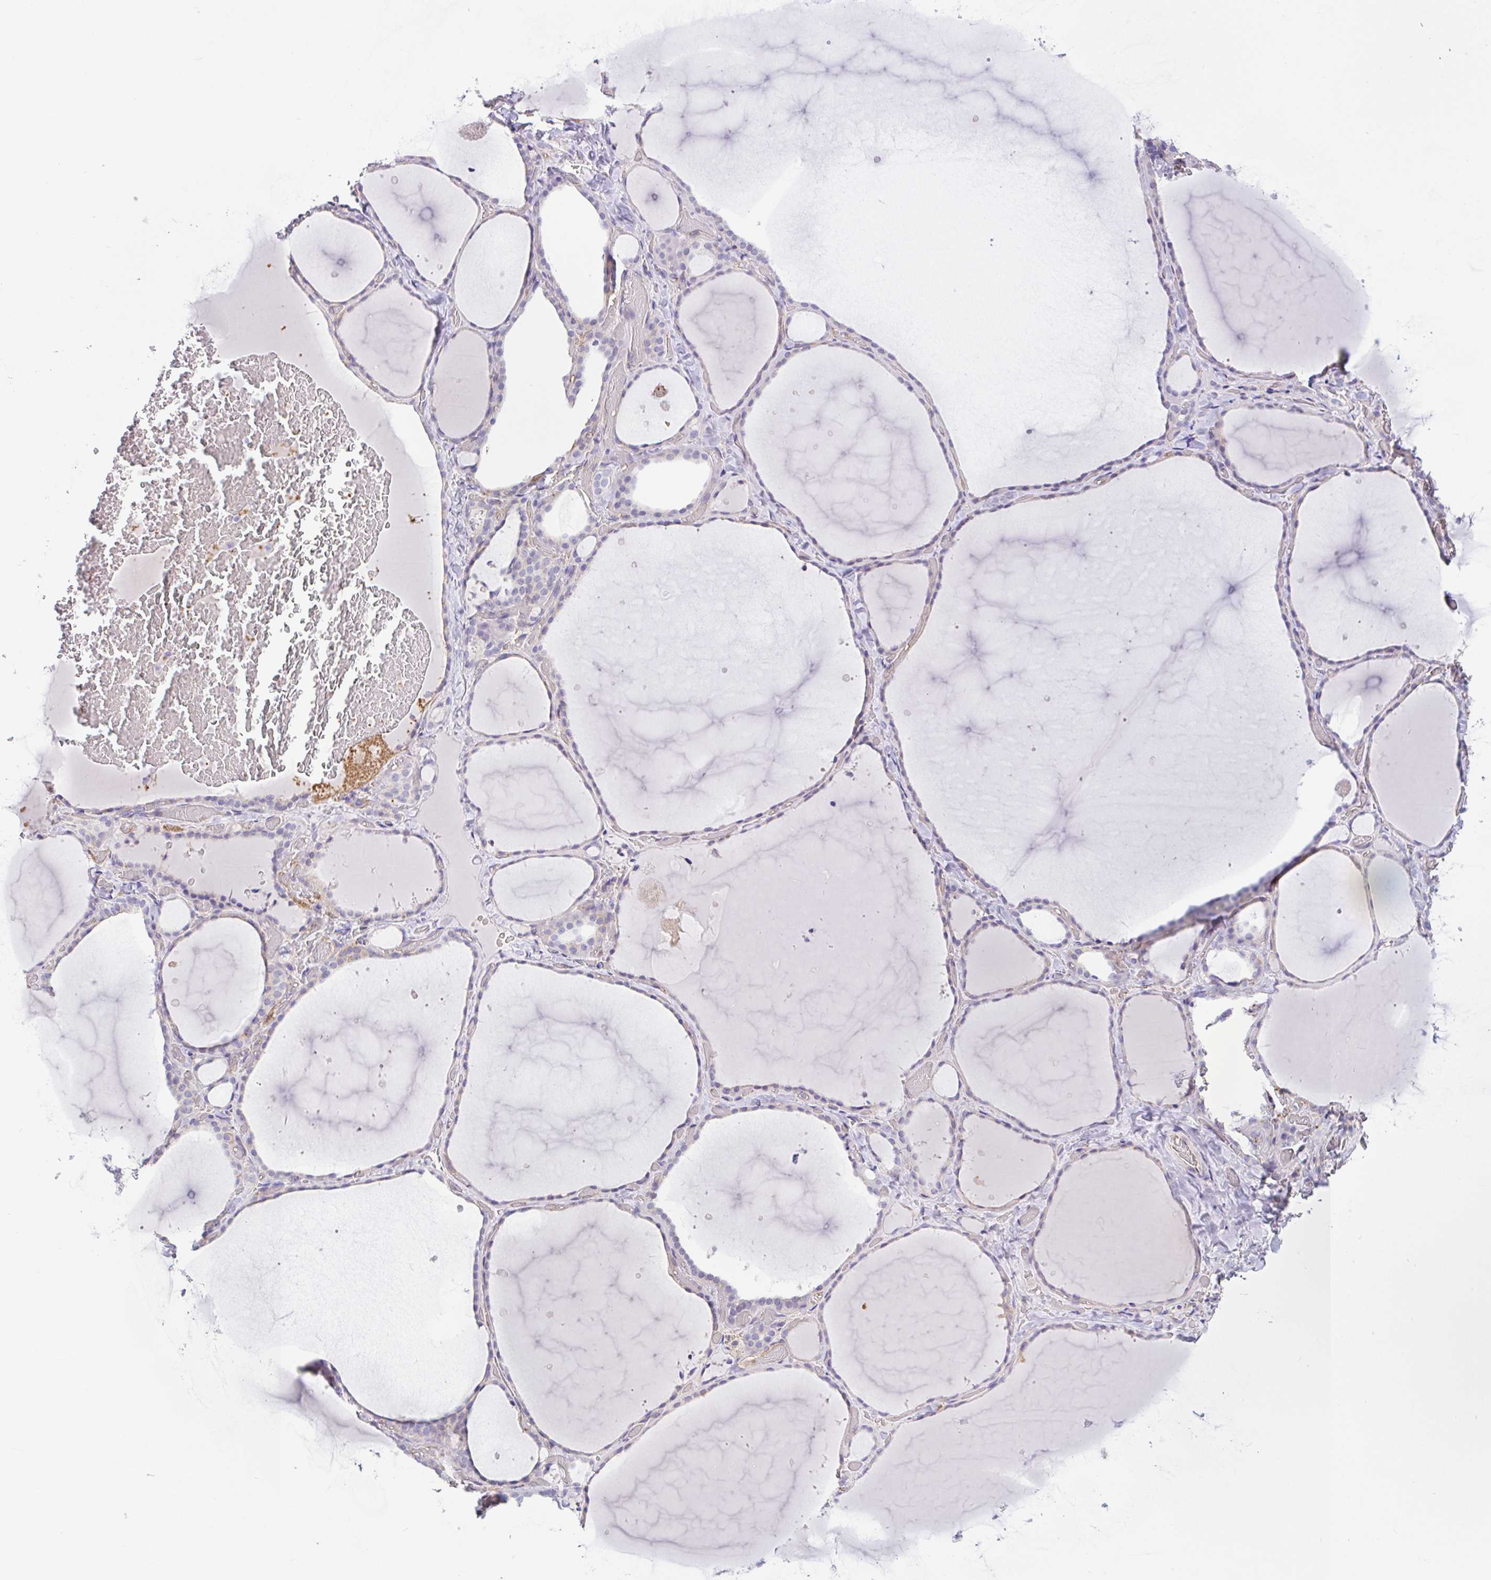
{"staining": {"intensity": "negative", "quantity": "none", "location": "none"}, "tissue": "thyroid gland", "cell_type": "Glandular cells", "image_type": "normal", "snomed": [{"axis": "morphology", "description": "Normal tissue, NOS"}, {"axis": "topography", "description": "Thyroid gland"}], "caption": "Histopathology image shows no significant protein positivity in glandular cells of unremarkable thyroid gland. The staining is performed using DAB (3,3'-diaminobenzidine) brown chromogen with nuclei counter-stained in using hematoxylin.", "gene": "PLCD4", "patient": {"sex": "female", "age": 36}}